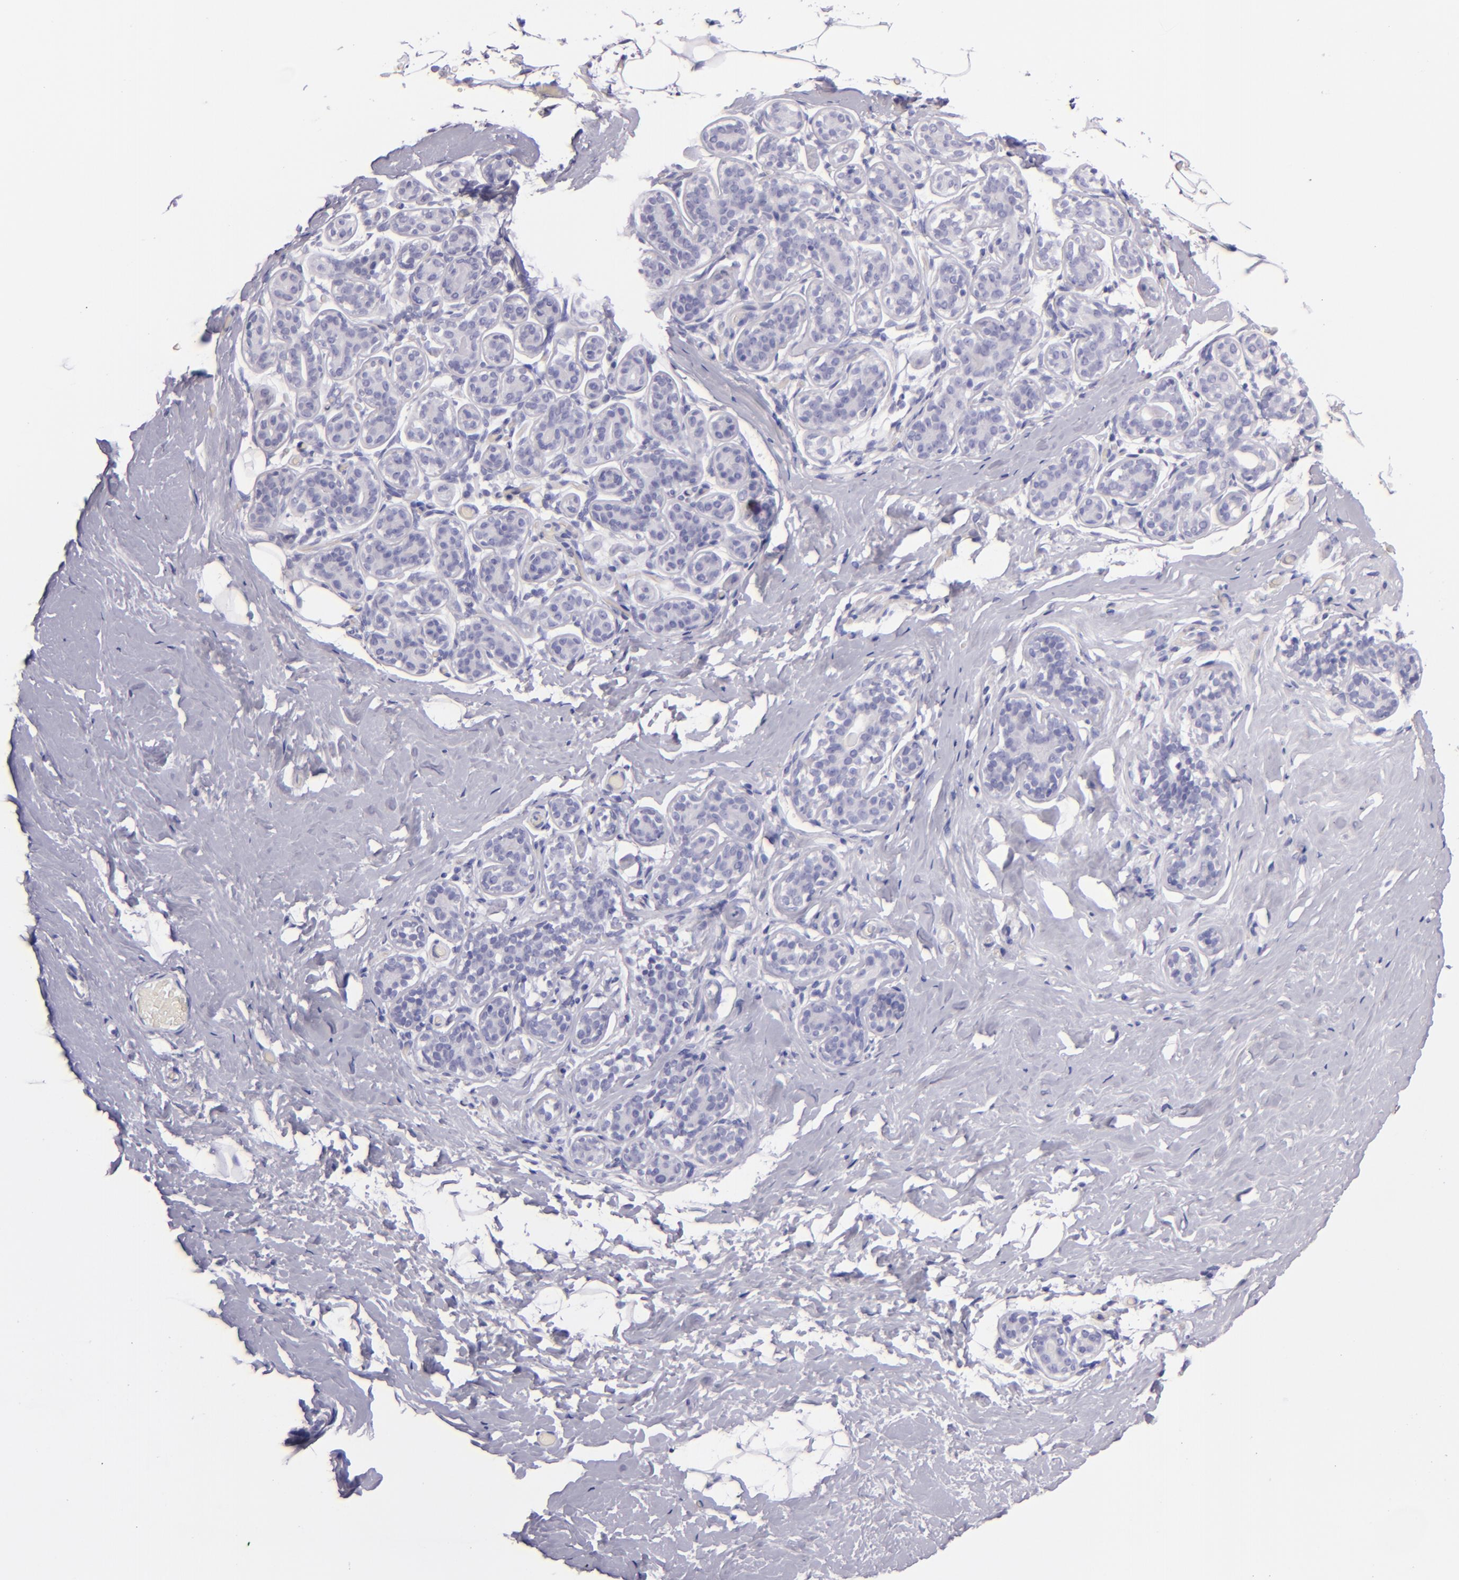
{"staining": {"intensity": "negative", "quantity": "none", "location": "none"}, "tissue": "breast", "cell_type": "Adipocytes", "image_type": "normal", "snomed": [{"axis": "morphology", "description": "Normal tissue, NOS"}, {"axis": "topography", "description": "Breast"}, {"axis": "topography", "description": "Soft tissue"}], "caption": "High power microscopy micrograph of an IHC micrograph of normal breast, revealing no significant staining in adipocytes.", "gene": "MUC5AC", "patient": {"sex": "female", "age": 75}}